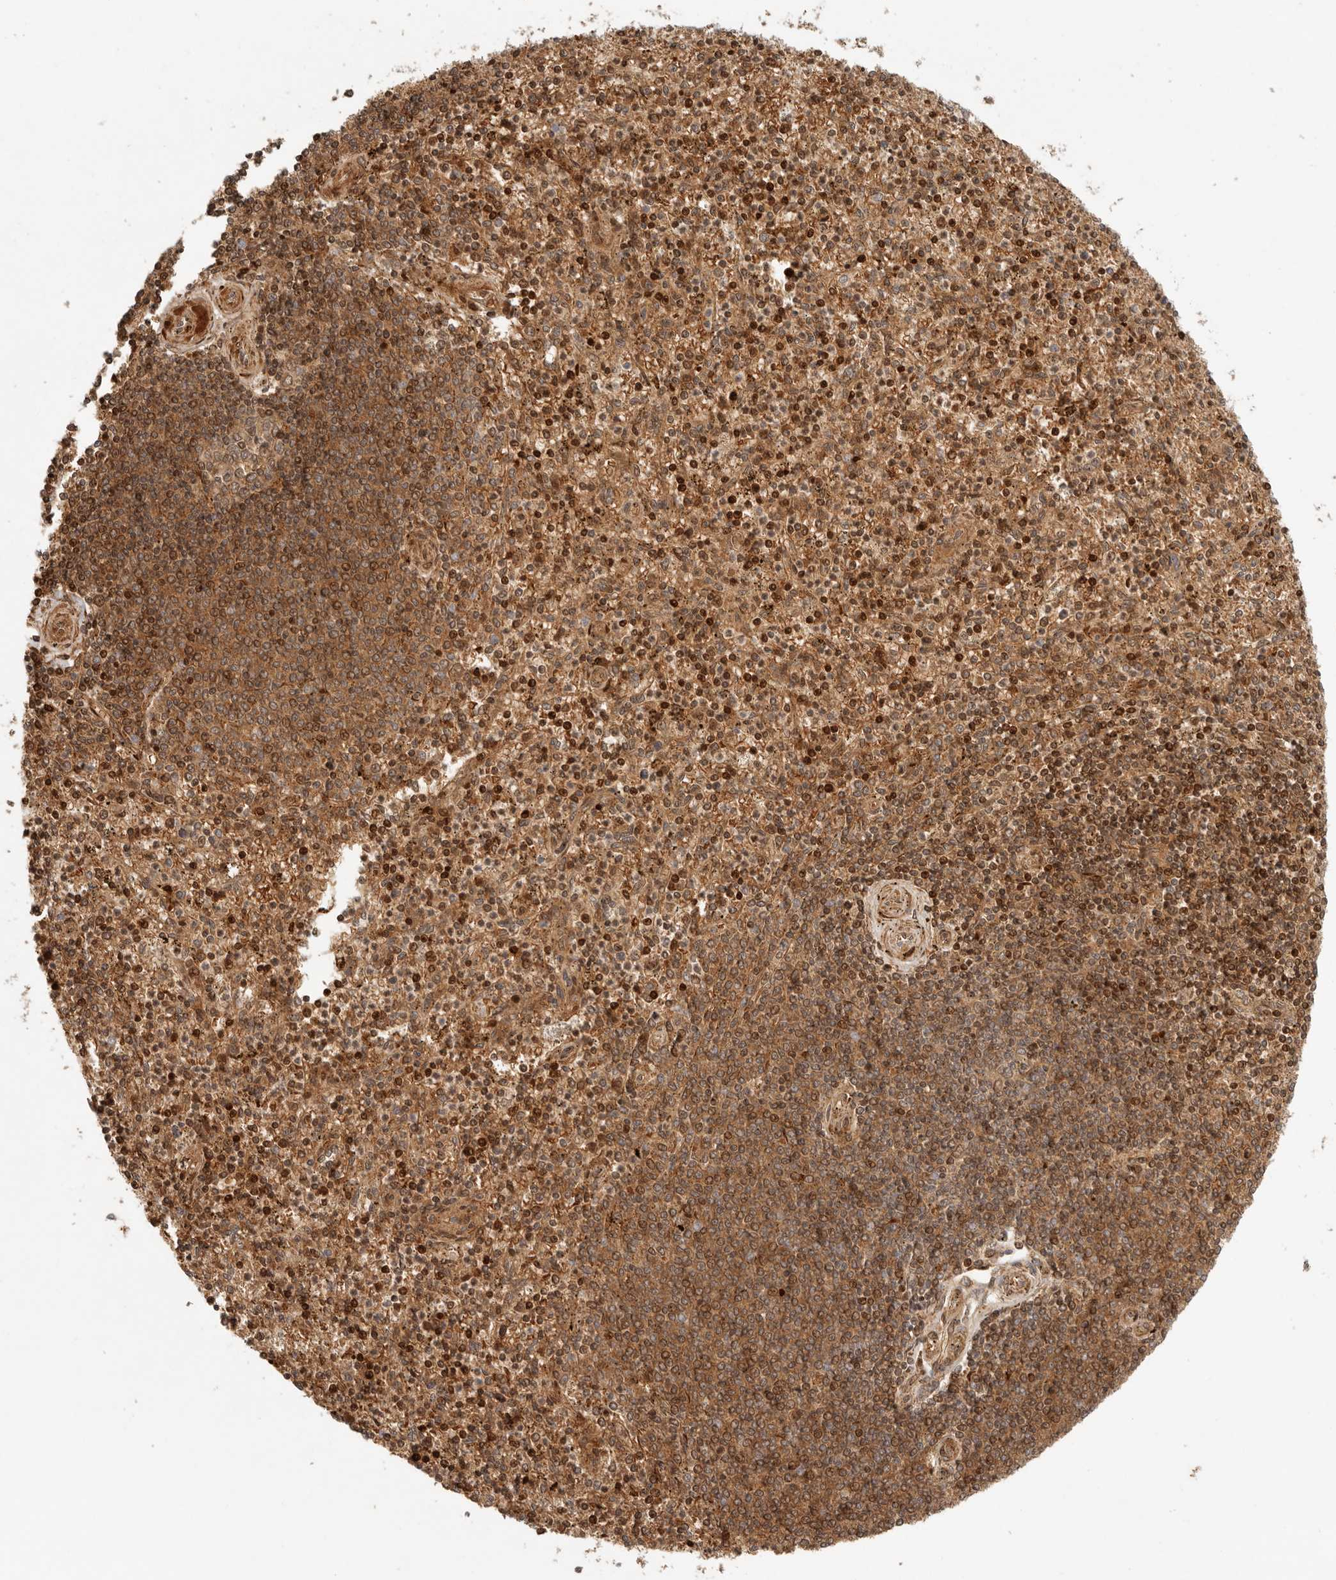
{"staining": {"intensity": "moderate", "quantity": "25%-75%", "location": "cytoplasmic/membranous,nuclear"}, "tissue": "spleen", "cell_type": "Cells in red pulp", "image_type": "normal", "snomed": [{"axis": "morphology", "description": "Normal tissue, NOS"}, {"axis": "topography", "description": "Spleen"}], "caption": "Immunohistochemical staining of unremarkable human spleen shows moderate cytoplasmic/membranous,nuclear protein expression in about 25%-75% of cells in red pulp.", "gene": "AHDC1", "patient": {"sex": "male", "age": 72}}